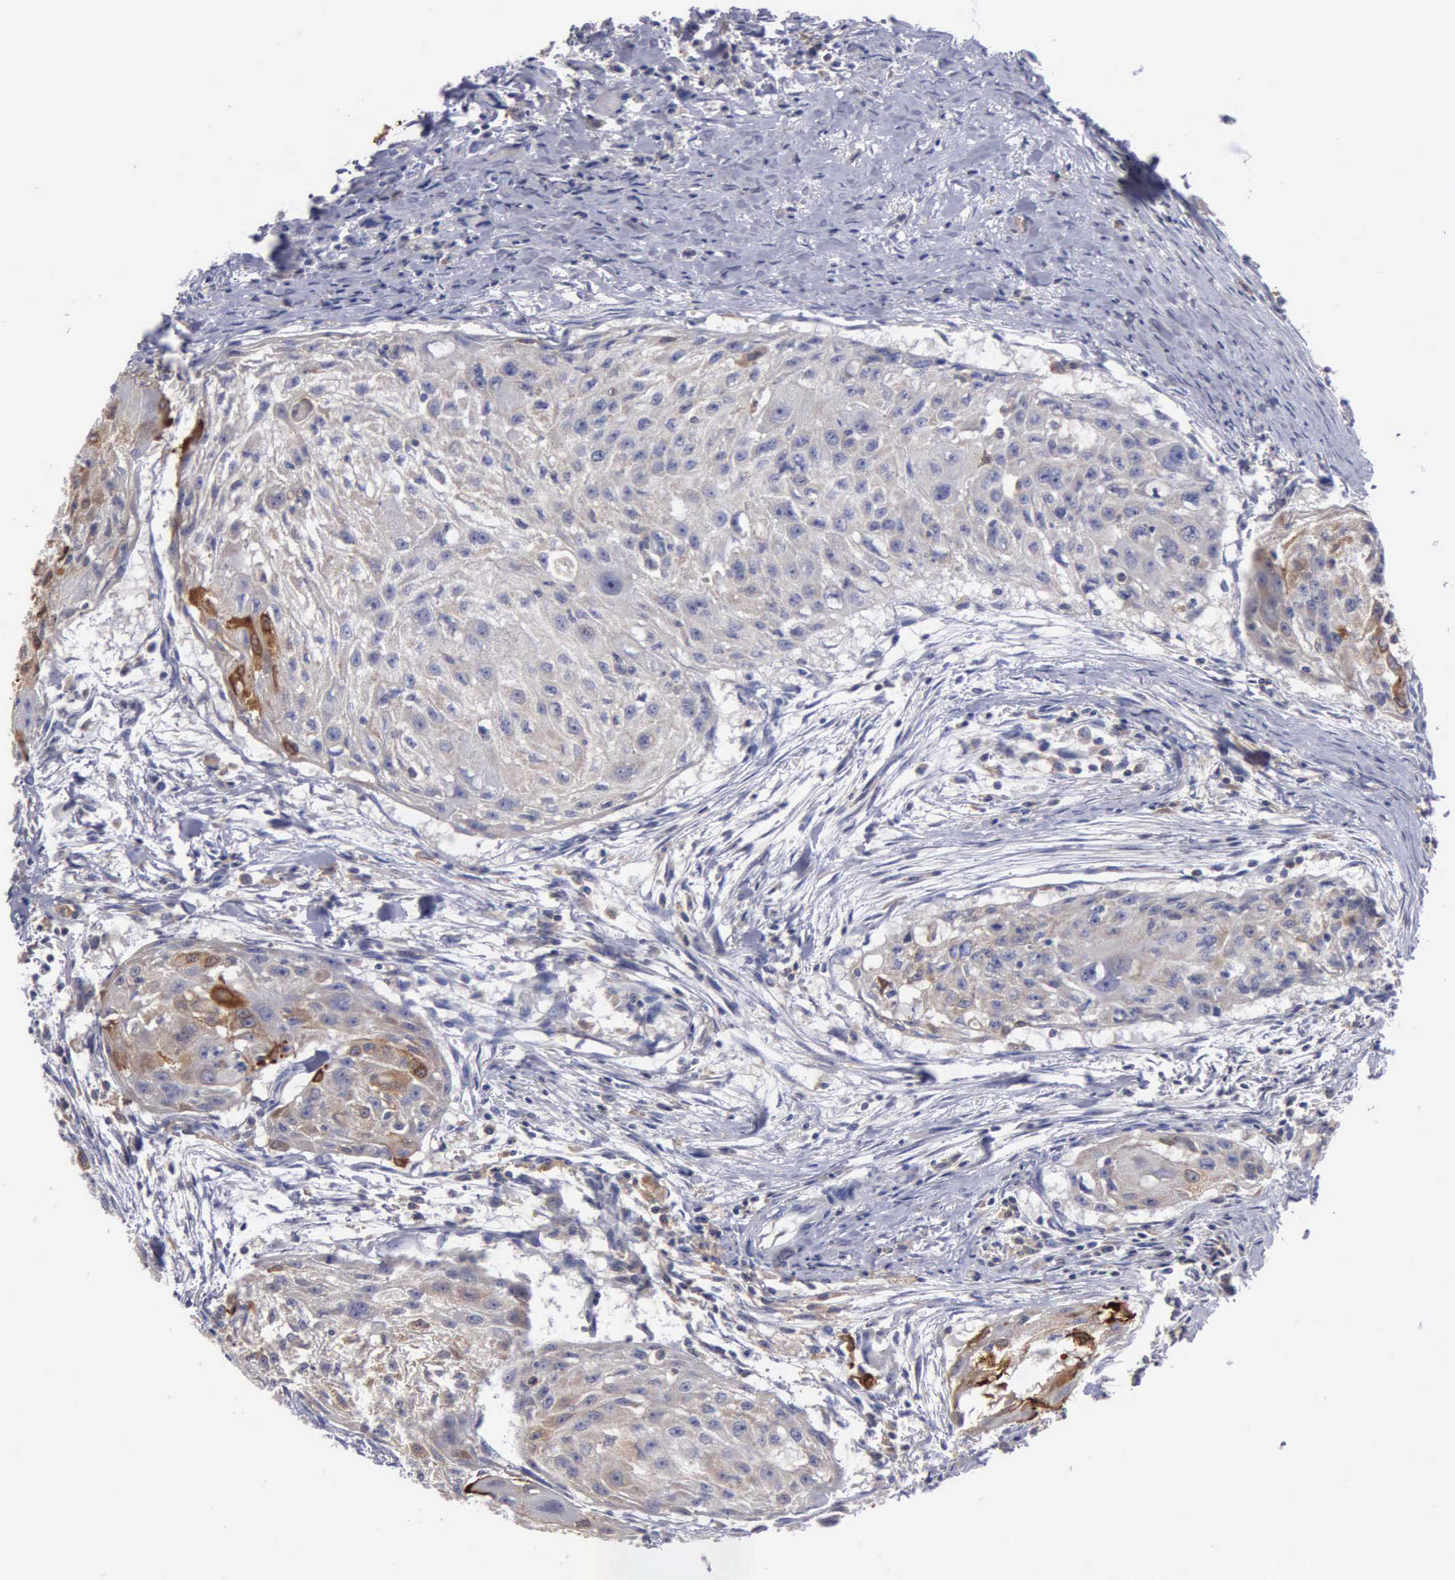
{"staining": {"intensity": "strong", "quantity": "25%-75%", "location": "cytoplasmic/membranous"}, "tissue": "head and neck cancer", "cell_type": "Tumor cells", "image_type": "cancer", "snomed": [{"axis": "morphology", "description": "Squamous cell carcinoma, NOS"}, {"axis": "topography", "description": "Head-Neck"}], "caption": "Human head and neck cancer stained for a protein (brown) shows strong cytoplasmic/membranous positive staining in approximately 25%-75% of tumor cells.", "gene": "PTGS2", "patient": {"sex": "male", "age": 64}}